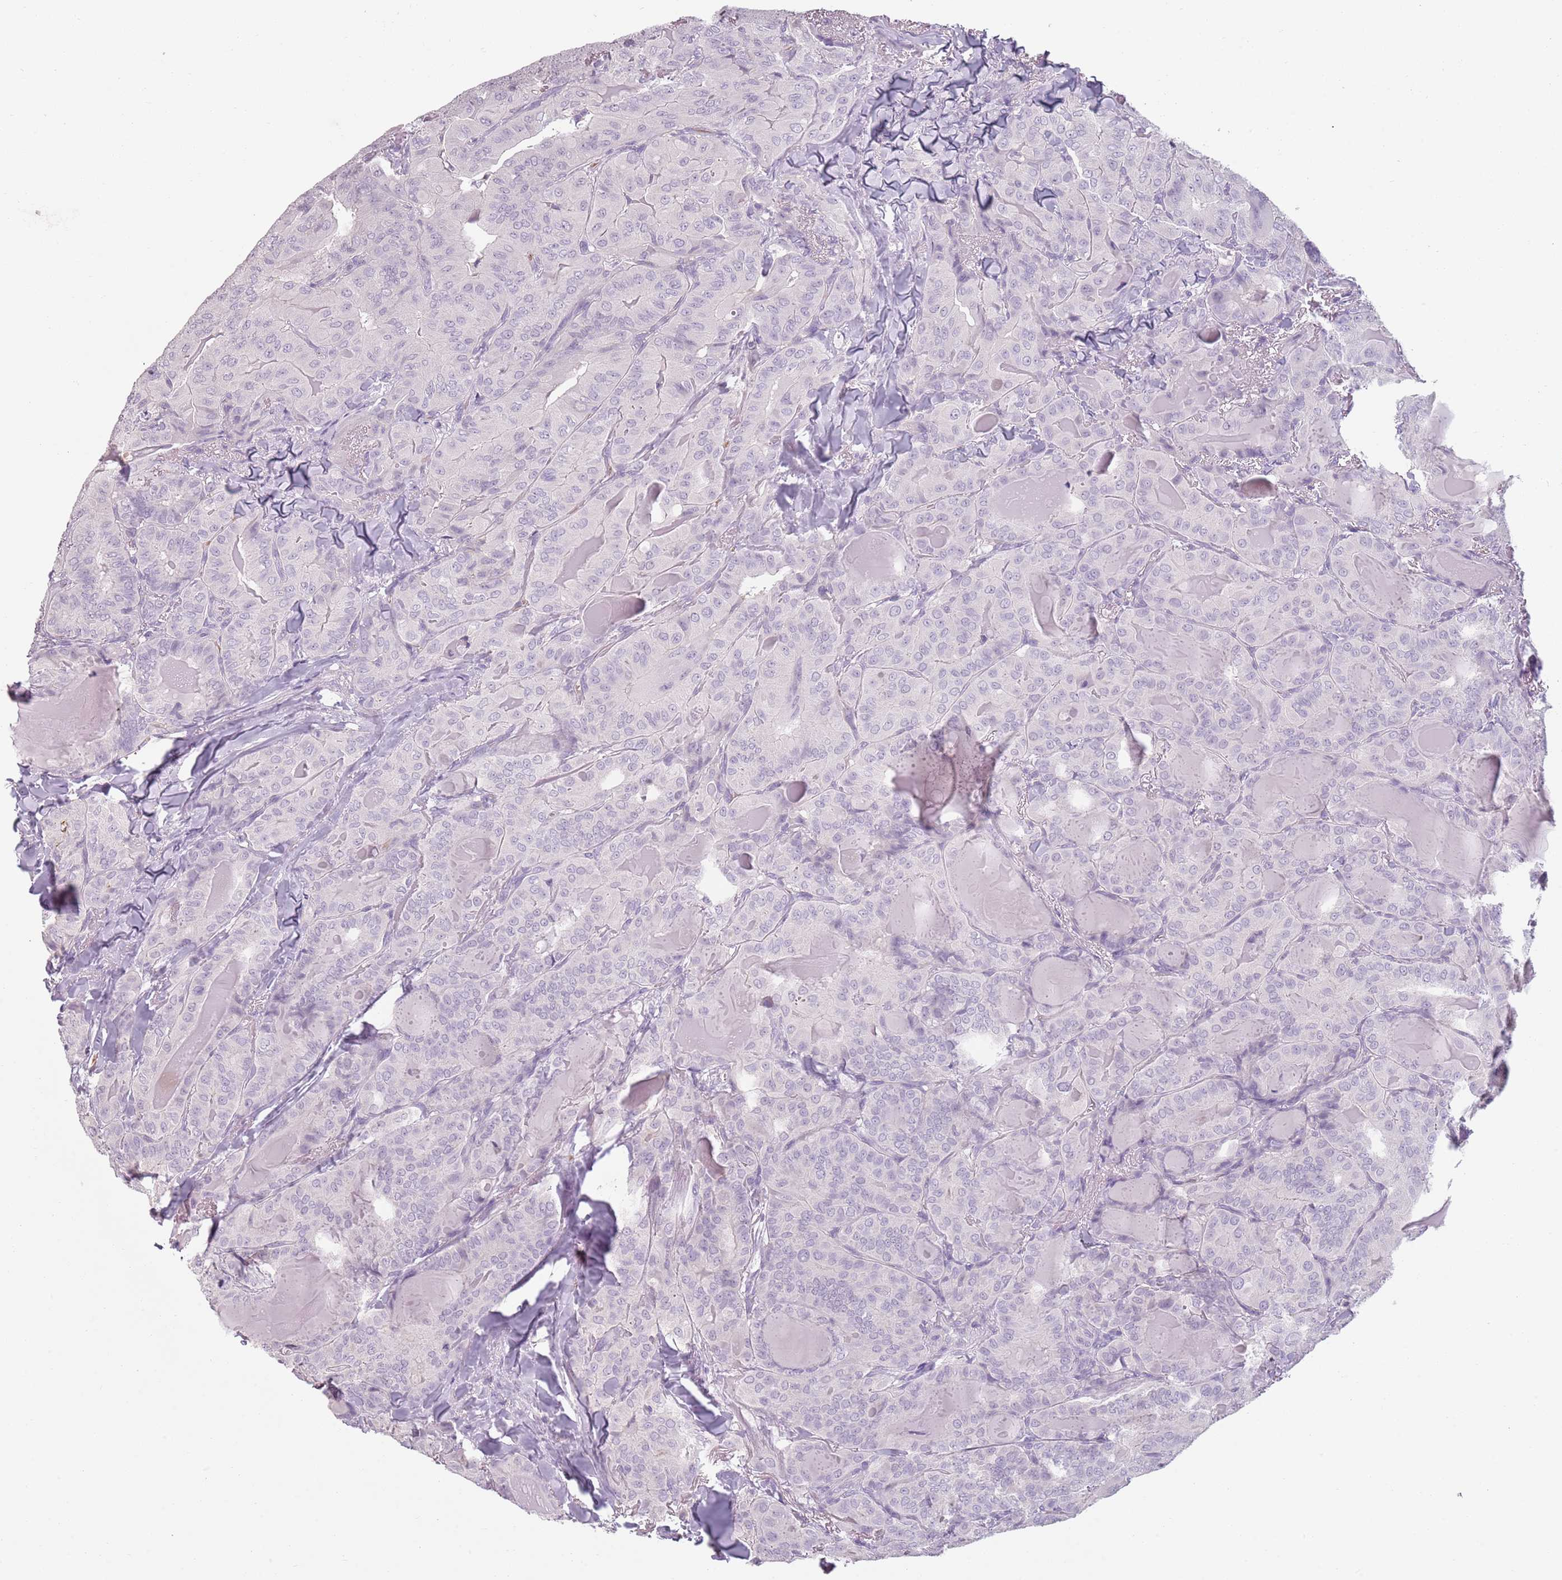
{"staining": {"intensity": "negative", "quantity": "none", "location": "none"}, "tissue": "thyroid cancer", "cell_type": "Tumor cells", "image_type": "cancer", "snomed": [{"axis": "morphology", "description": "Papillary adenocarcinoma, NOS"}, {"axis": "topography", "description": "Thyroid gland"}], "caption": "Immunohistochemistry (IHC) of human papillary adenocarcinoma (thyroid) shows no staining in tumor cells. The staining is performed using DAB (3,3'-diaminobenzidine) brown chromogen with nuclei counter-stained in using hematoxylin.", "gene": "PIEZO1", "patient": {"sex": "female", "age": 68}}